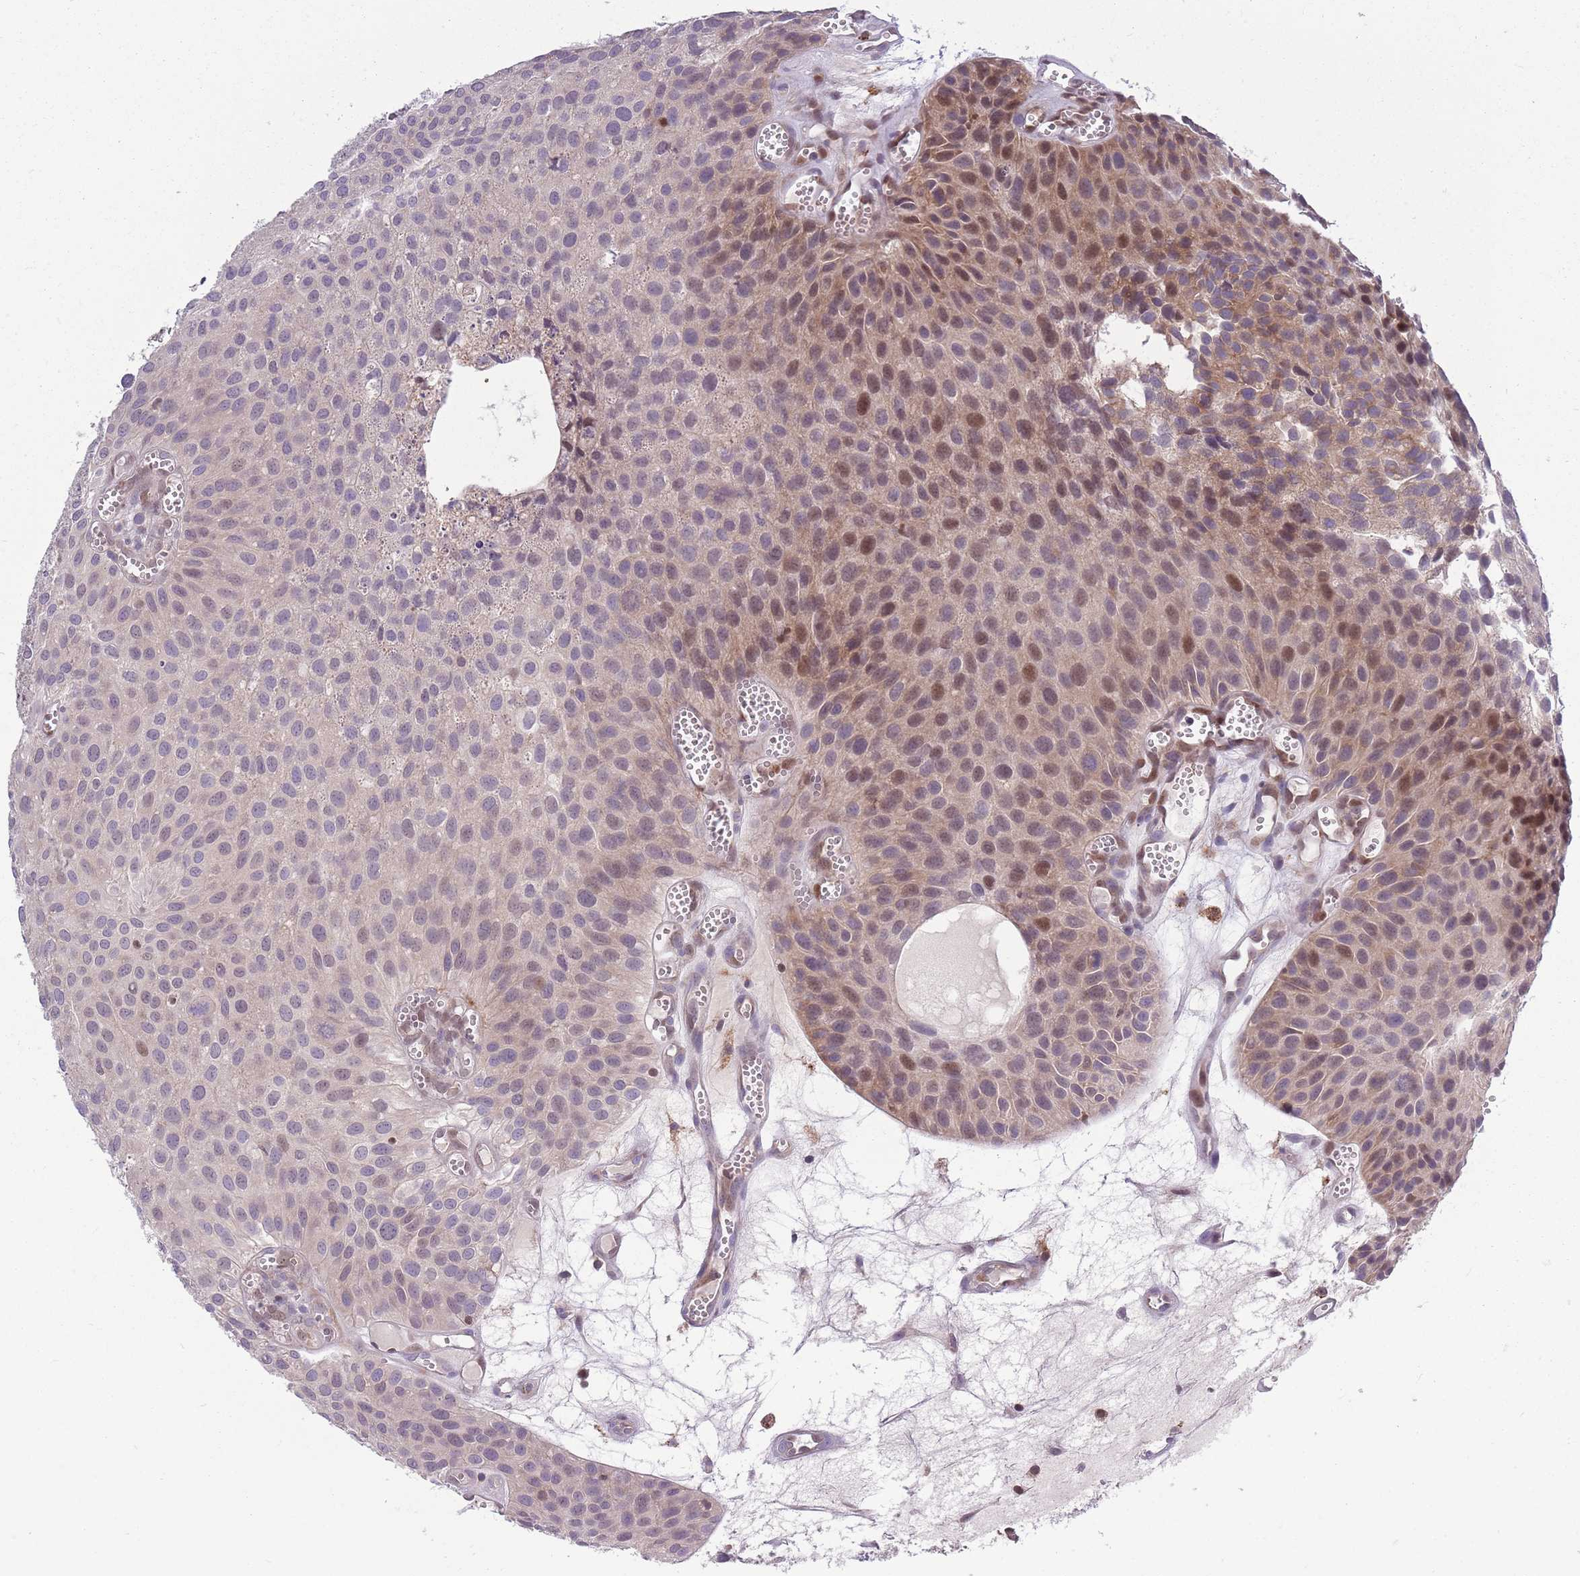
{"staining": {"intensity": "moderate", "quantity": "<25%", "location": "nuclear"}, "tissue": "urothelial cancer", "cell_type": "Tumor cells", "image_type": "cancer", "snomed": [{"axis": "morphology", "description": "Urothelial carcinoma, Low grade"}, {"axis": "topography", "description": "Urinary bladder"}], "caption": "Immunohistochemical staining of urothelial carcinoma (low-grade) exhibits moderate nuclear protein positivity in approximately <25% of tumor cells.", "gene": "PPP1R27", "patient": {"sex": "male", "age": 88}}